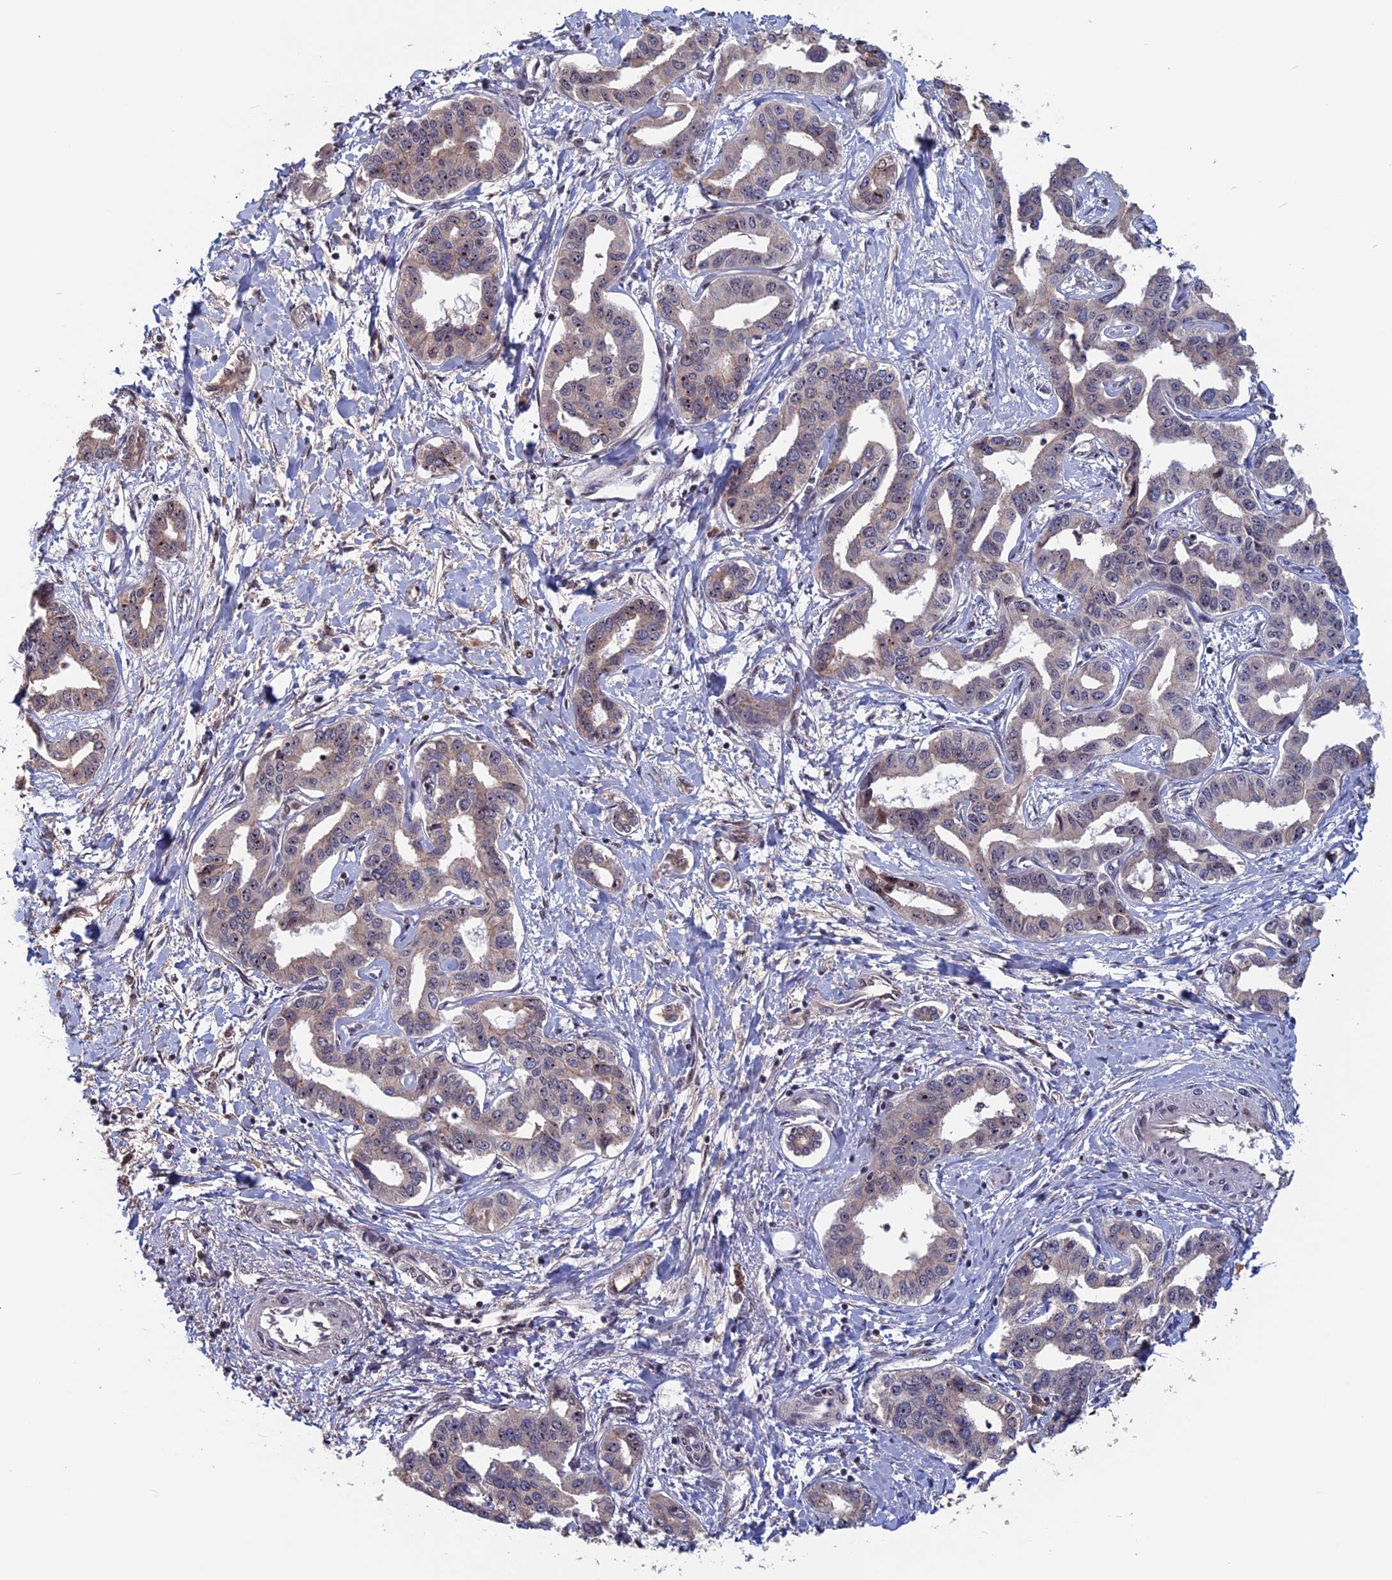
{"staining": {"intensity": "weak", "quantity": "<25%", "location": "nuclear"}, "tissue": "liver cancer", "cell_type": "Tumor cells", "image_type": "cancer", "snomed": [{"axis": "morphology", "description": "Cholangiocarcinoma"}, {"axis": "topography", "description": "Liver"}], "caption": "A micrograph of human liver cancer is negative for staining in tumor cells. (Stains: DAB immunohistochemistry (IHC) with hematoxylin counter stain, Microscopy: brightfield microscopy at high magnification).", "gene": "CACTIN", "patient": {"sex": "male", "age": 59}}